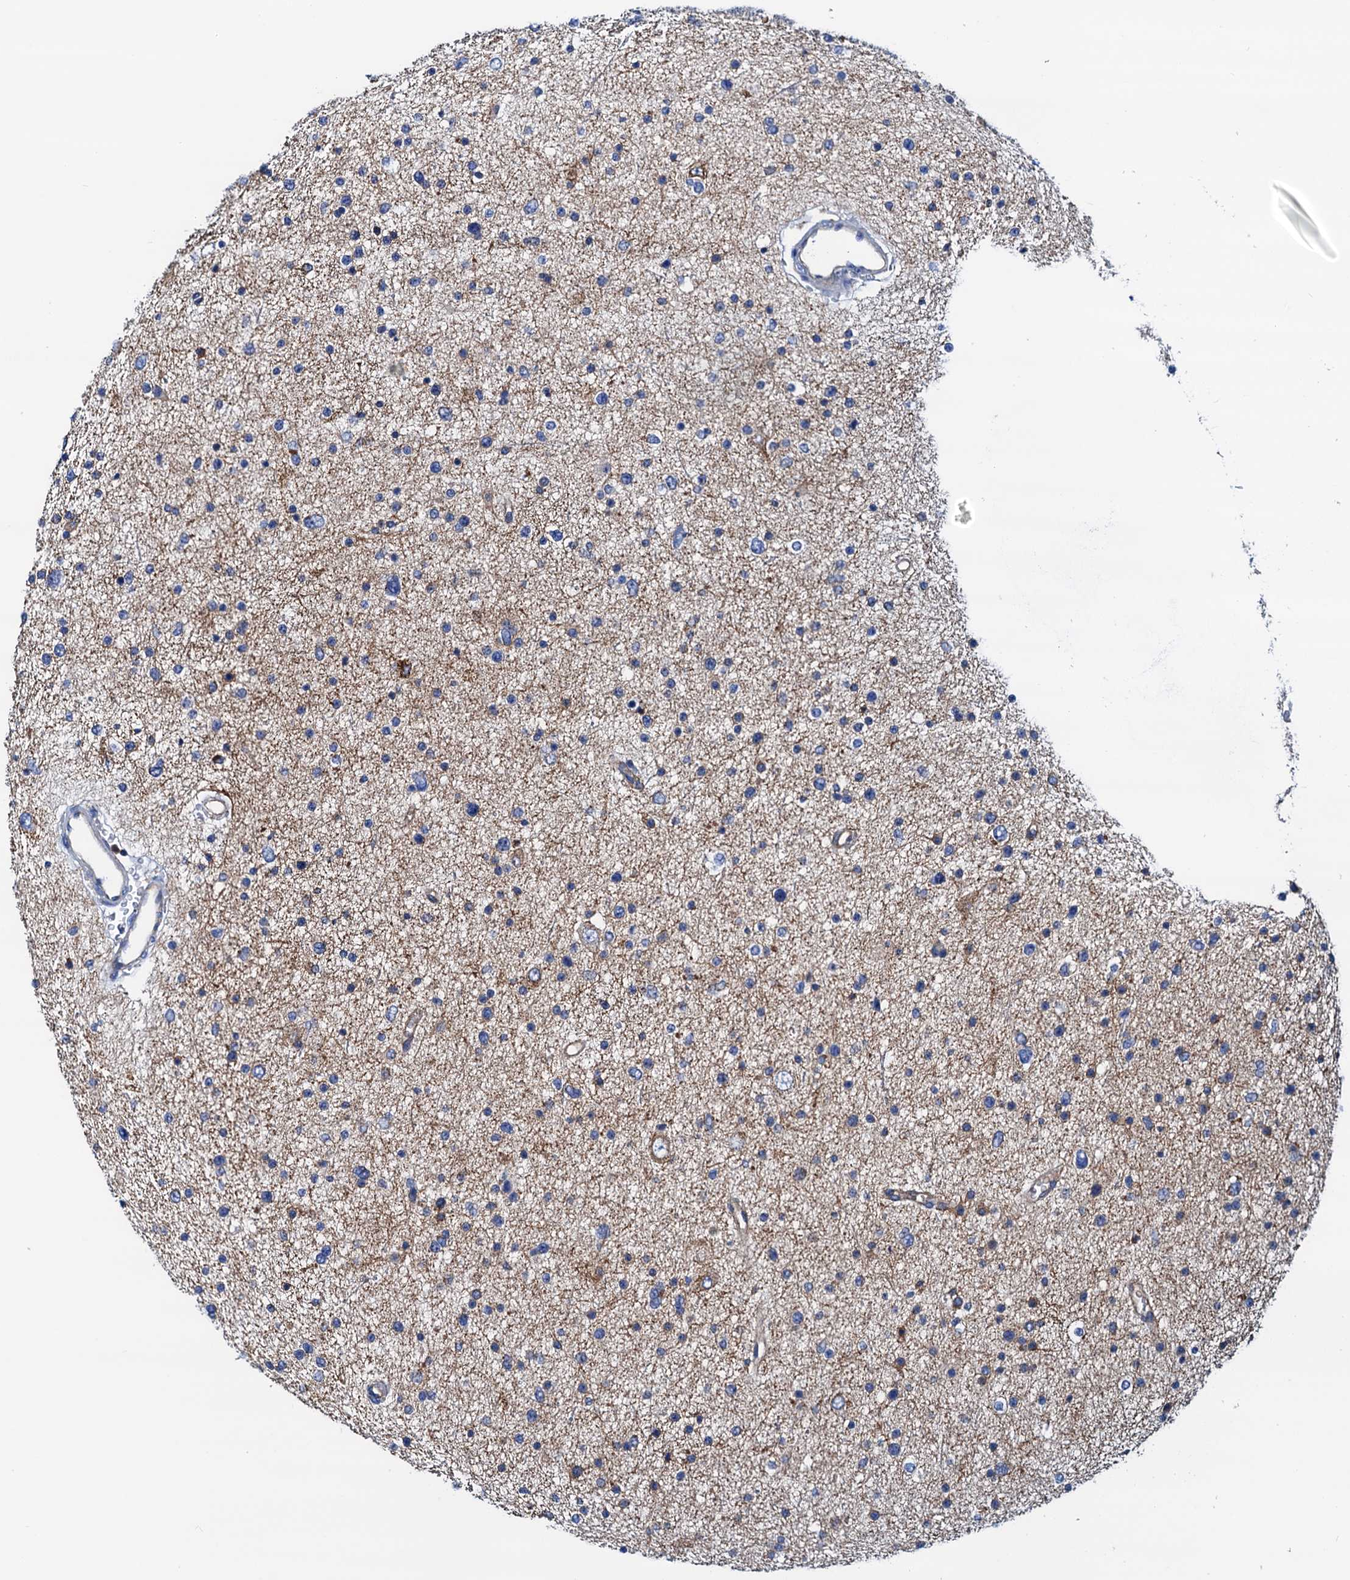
{"staining": {"intensity": "negative", "quantity": "none", "location": "none"}, "tissue": "glioma", "cell_type": "Tumor cells", "image_type": "cancer", "snomed": [{"axis": "morphology", "description": "Glioma, malignant, Low grade"}, {"axis": "topography", "description": "Brain"}], "caption": "The histopathology image demonstrates no staining of tumor cells in low-grade glioma (malignant).", "gene": "RASSF9", "patient": {"sex": "female", "age": 37}}